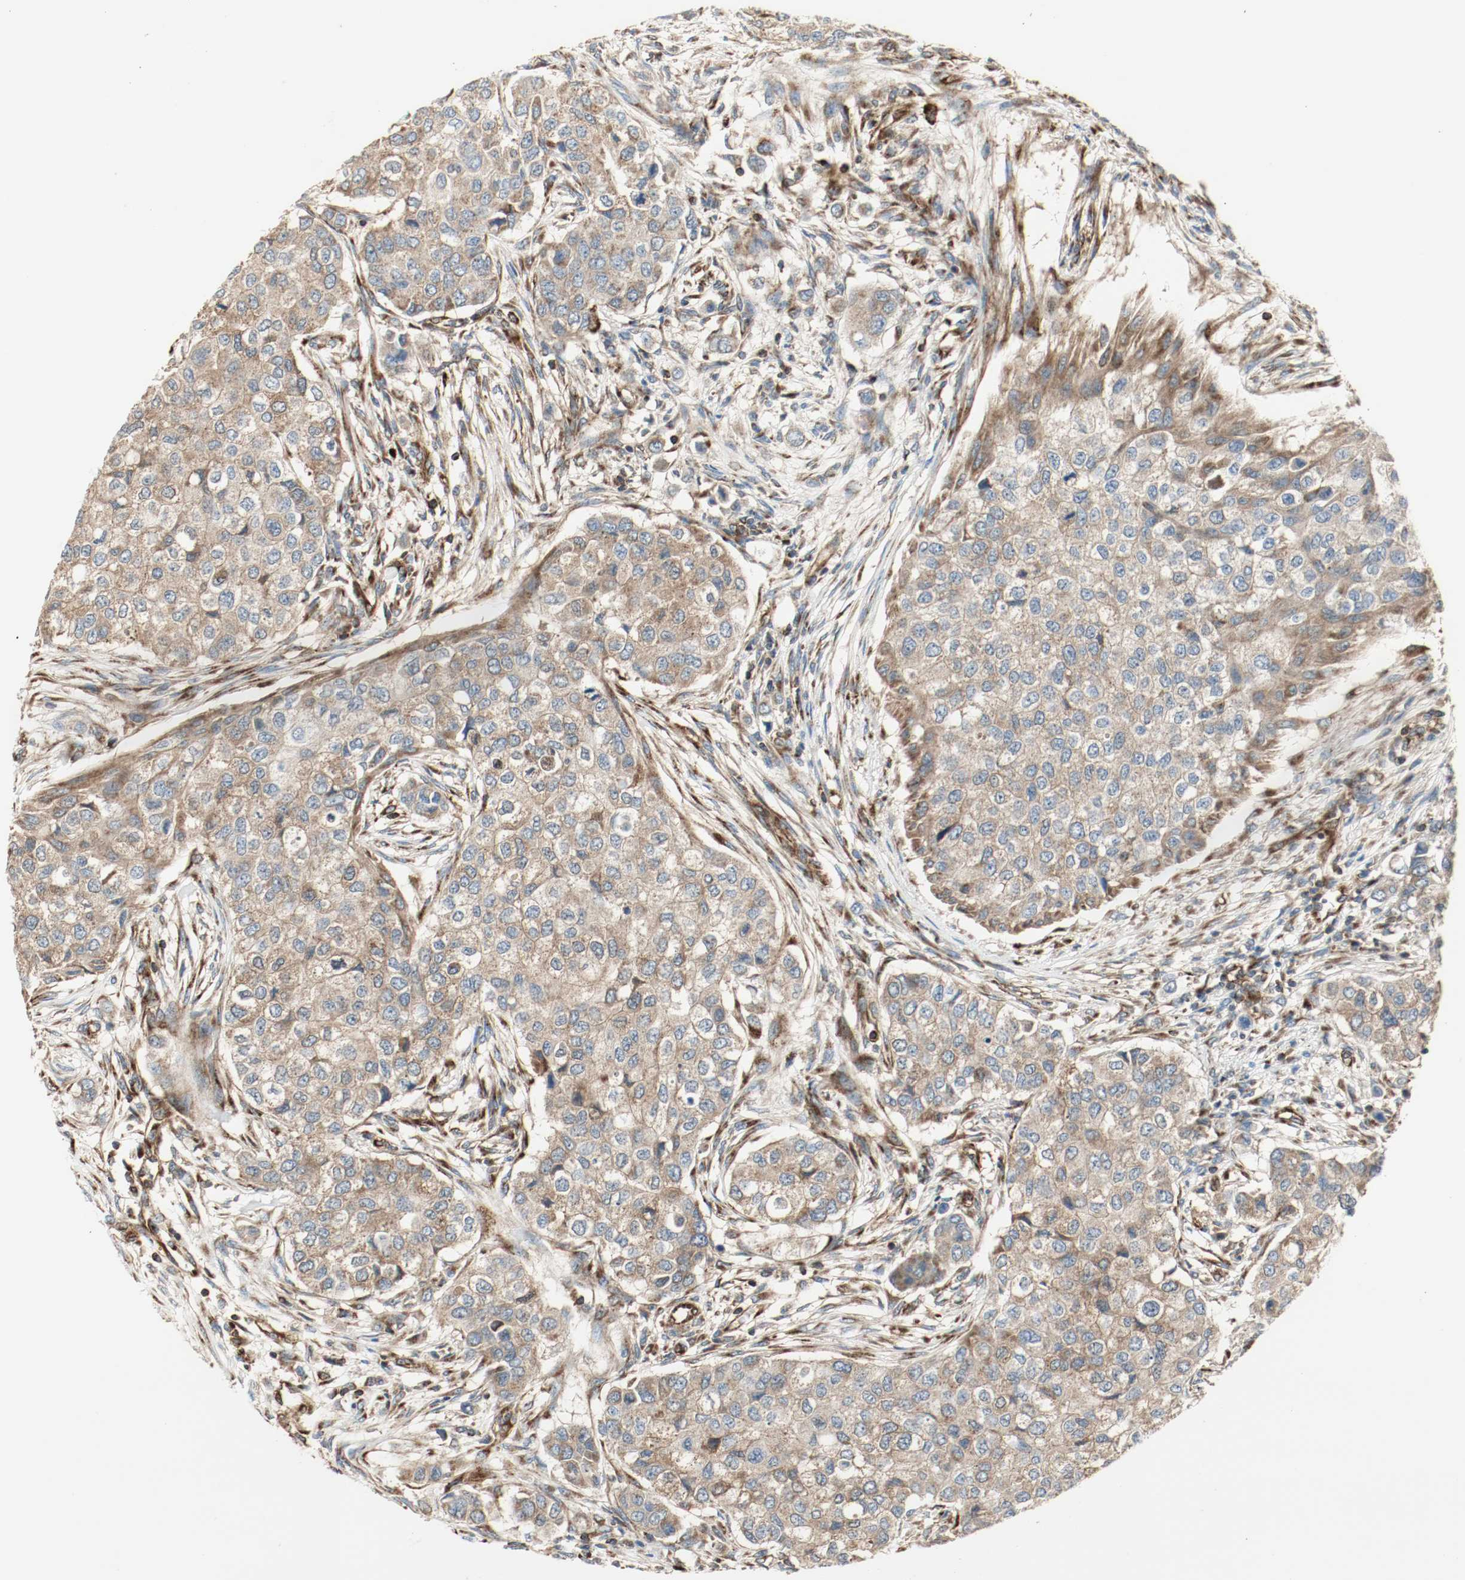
{"staining": {"intensity": "moderate", "quantity": ">75%", "location": "cytoplasmic/membranous"}, "tissue": "breast cancer", "cell_type": "Tumor cells", "image_type": "cancer", "snomed": [{"axis": "morphology", "description": "Normal tissue, NOS"}, {"axis": "morphology", "description": "Duct carcinoma"}, {"axis": "topography", "description": "Breast"}], "caption": "Breast cancer (infiltrating ductal carcinoma) stained for a protein (brown) displays moderate cytoplasmic/membranous positive positivity in approximately >75% of tumor cells.", "gene": "PLCG1", "patient": {"sex": "female", "age": 49}}